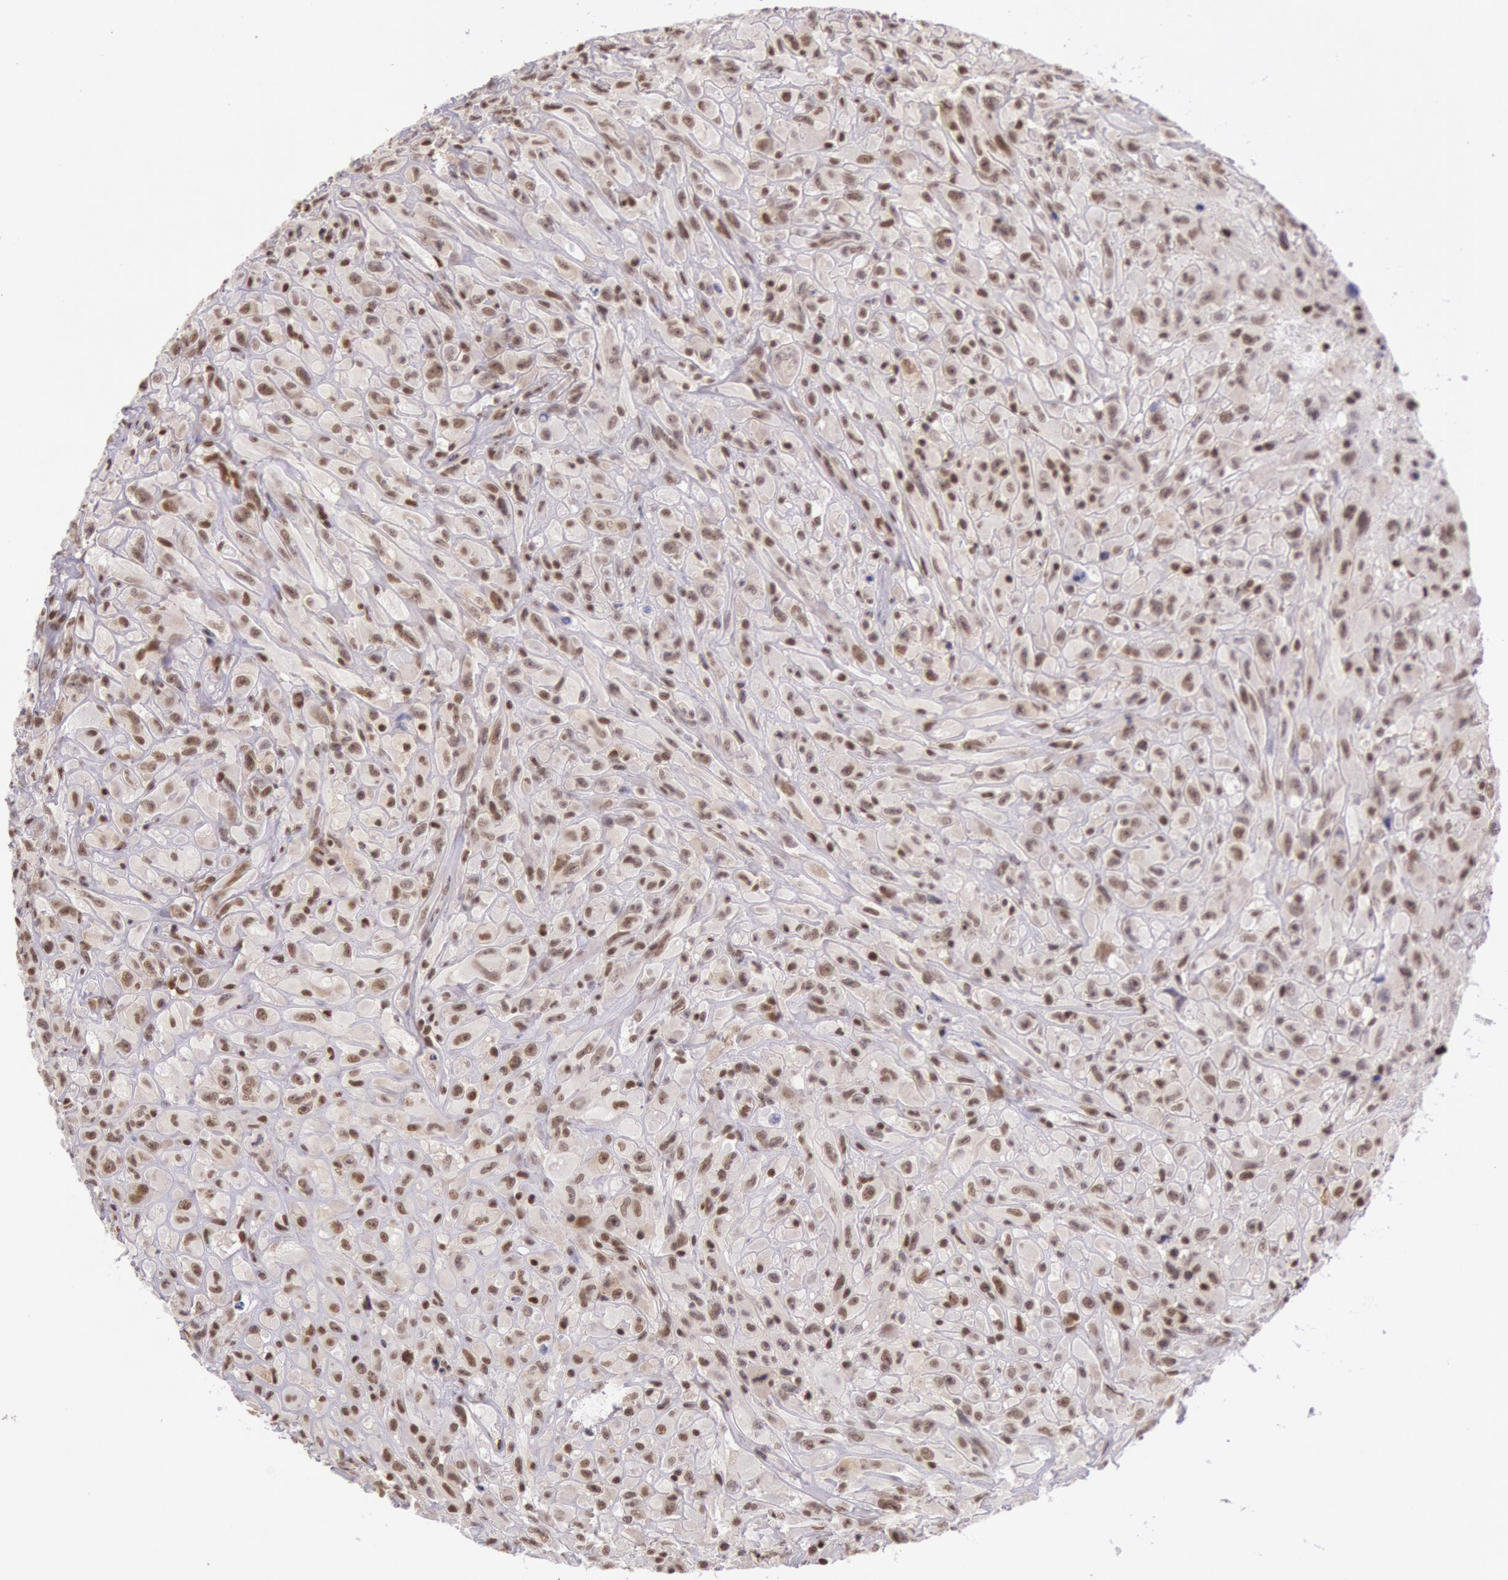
{"staining": {"intensity": "moderate", "quantity": ">75%", "location": "nuclear"}, "tissue": "glioma", "cell_type": "Tumor cells", "image_type": "cancer", "snomed": [{"axis": "morphology", "description": "Glioma, malignant, High grade"}, {"axis": "topography", "description": "Brain"}], "caption": "This is a histology image of immunohistochemistry staining of glioma, which shows moderate staining in the nuclear of tumor cells.", "gene": "ESS2", "patient": {"sex": "male", "age": 48}}